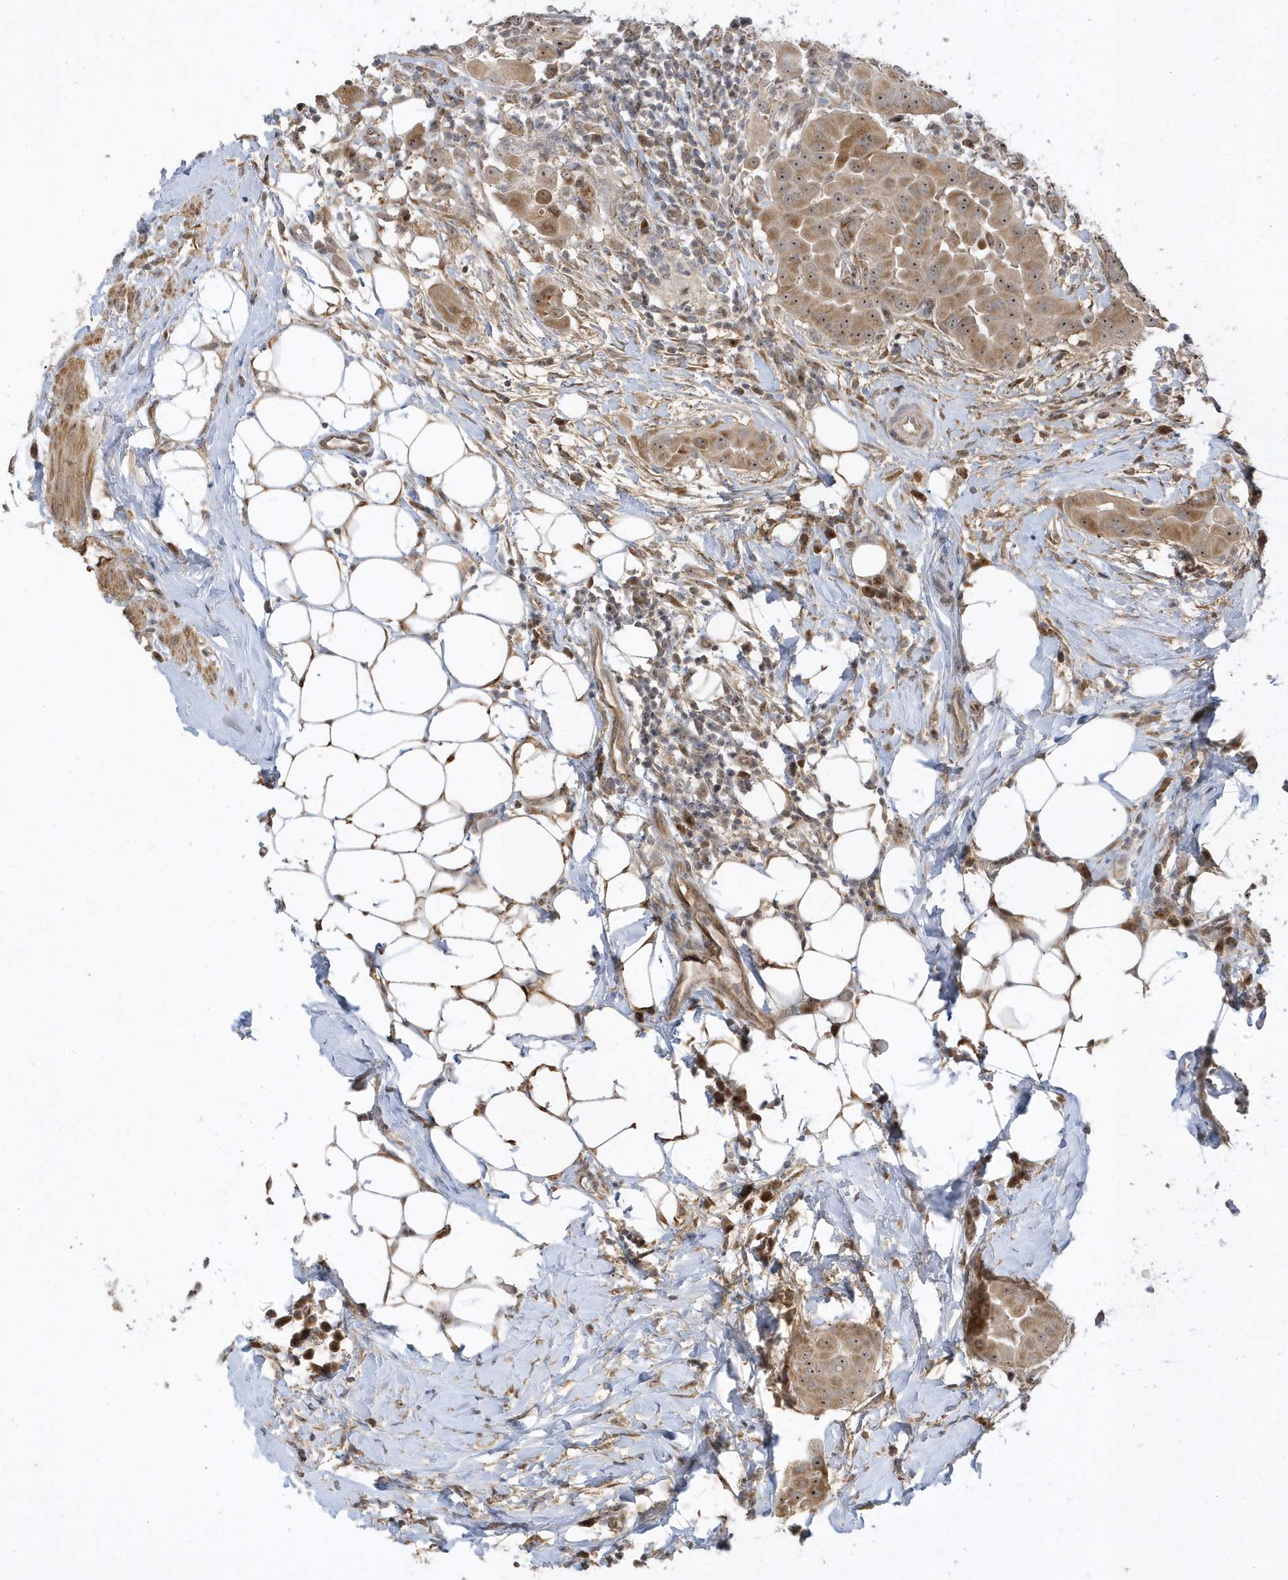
{"staining": {"intensity": "moderate", "quantity": ">75%", "location": "cytoplasmic/membranous,nuclear"}, "tissue": "thyroid cancer", "cell_type": "Tumor cells", "image_type": "cancer", "snomed": [{"axis": "morphology", "description": "Papillary adenocarcinoma, NOS"}, {"axis": "topography", "description": "Thyroid gland"}], "caption": "The image shows a brown stain indicating the presence of a protein in the cytoplasmic/membranous and nuclear of tumor cells in papillary adenocarcinoma (thyroid).", "gene": "ECM2", "patient": {"sex": "male", "age": 33}}